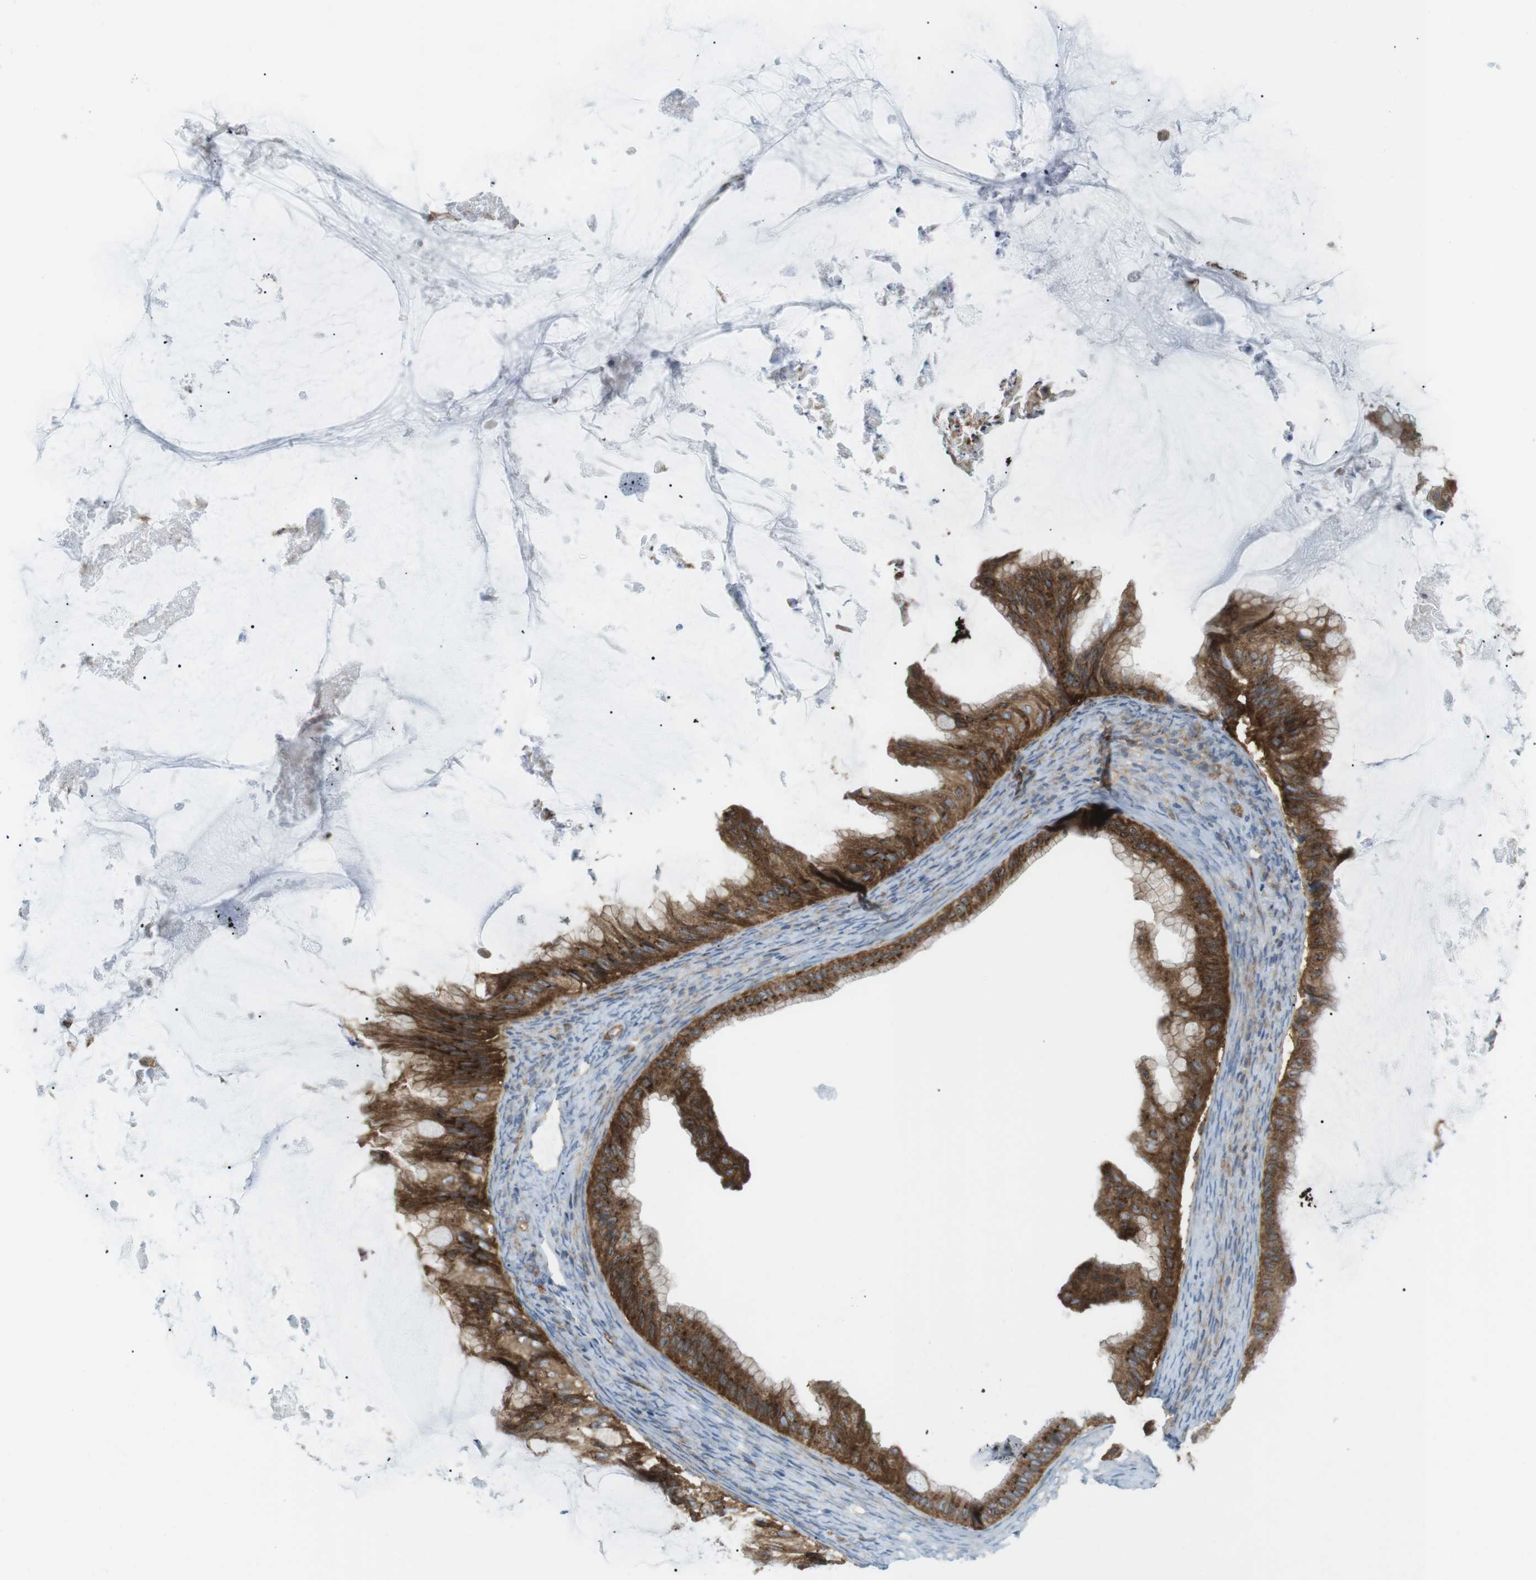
{"staining": {"intensity": "strong", "quantity": ">75%", "location": "cytoplasmic/membranous"}, "tissue": "ovarian cancer", "cell_type": "Tumor cells", "image_type": "cancer", "snomed": [{"axis": "morphology", "description": "Cystadenocarcinoma, mucinous, NOS"}, {"axis": "topography", "description": "Ovary"}], "caption": "Strong cytoplasmic/membranous positivity is identified in approximately >75% of tumor cells in ovarian mucinous cystadenocarcinoma.", "gene": "FLII", "patient": {"sex": "female", "age": 61}}